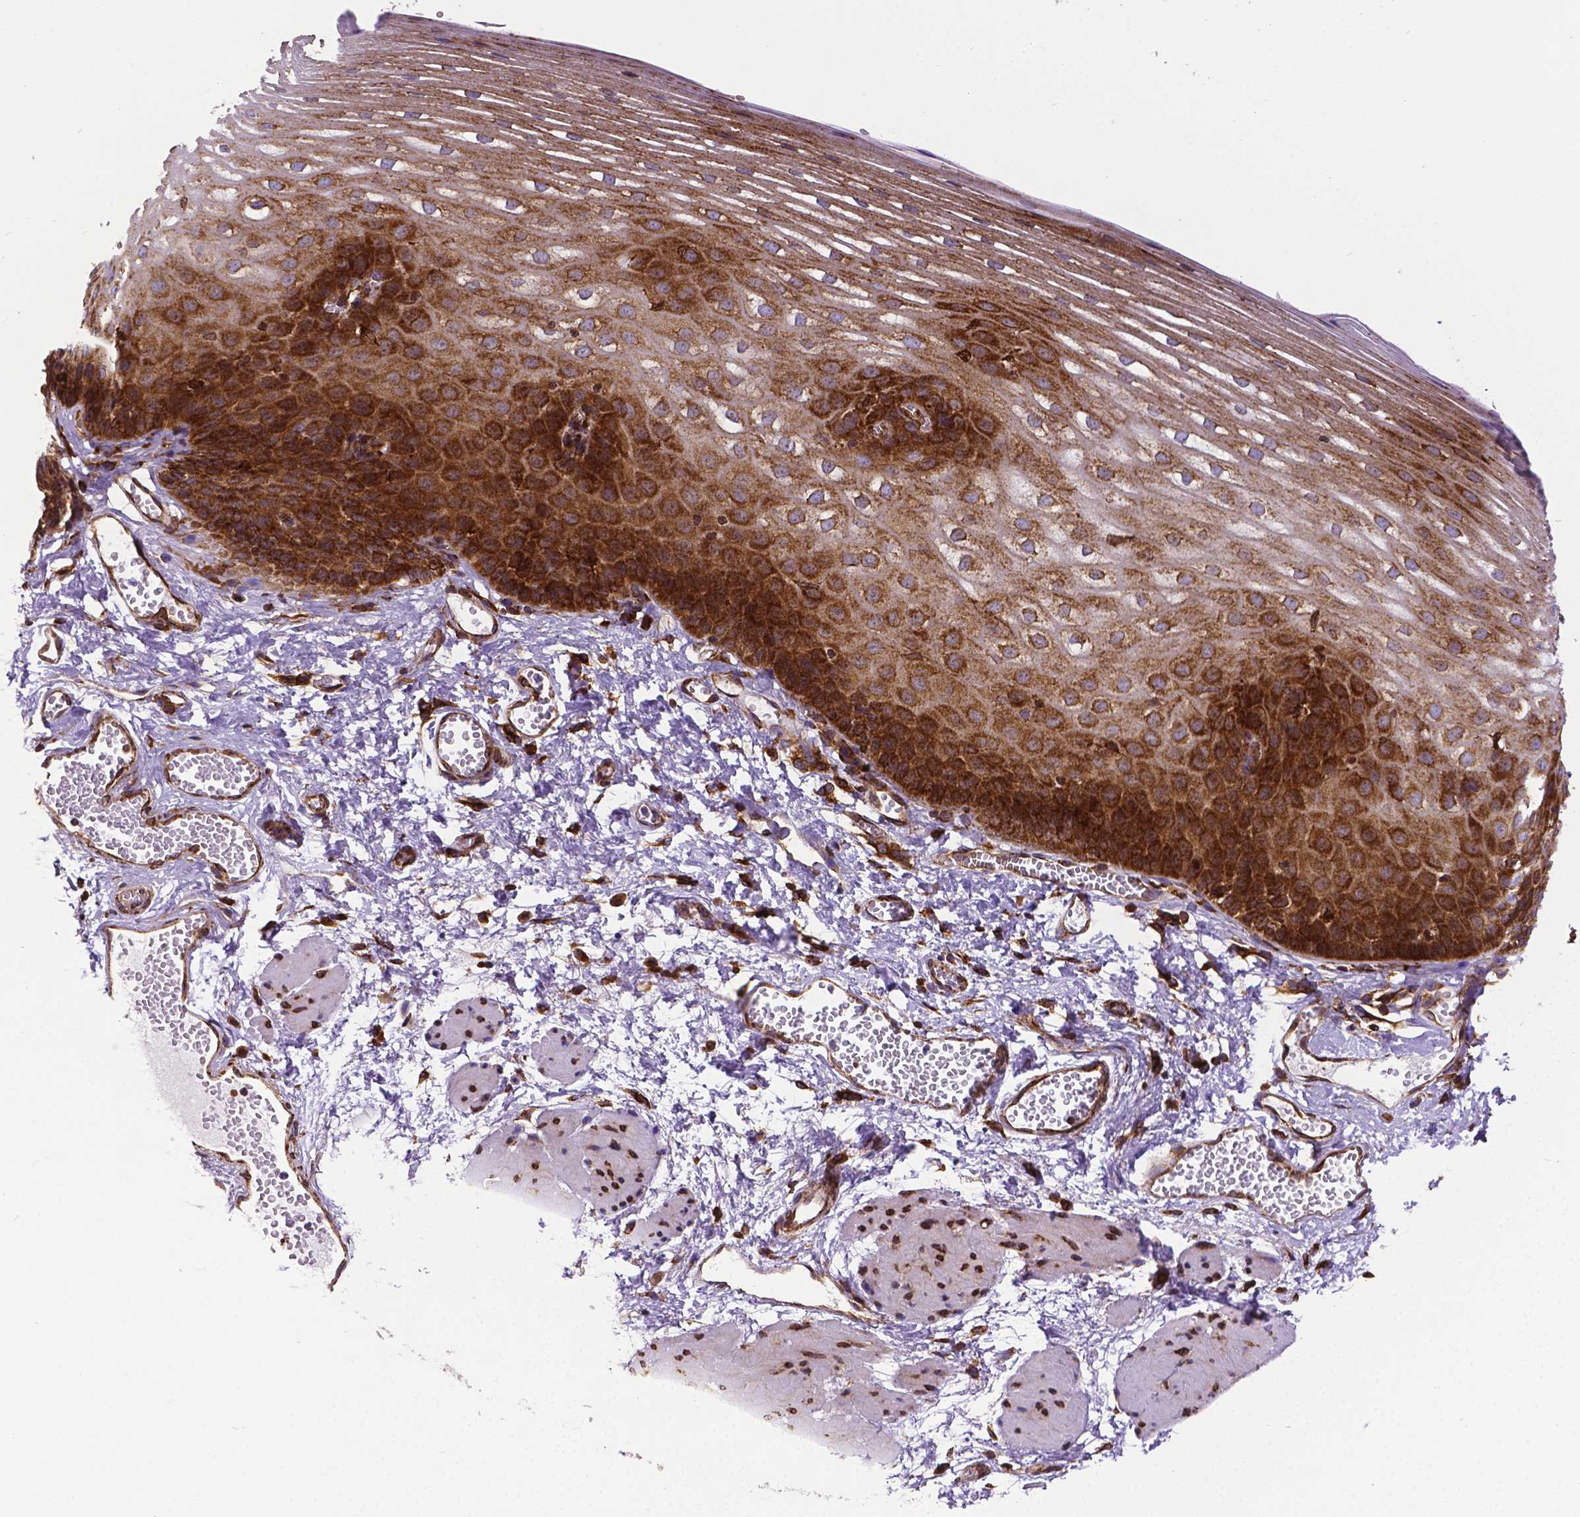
{"staining": {"intensity": "strong", "quantity": ">75%", "location": "nuclear"}, "tissue": "esophagus", "cell_type": "Squamous epithelial cells", "image_type": "normal", "snomed": [{"axis": "morphology", "description": "Normal tissue, NOS"}, {"axis": "topography", "description": "Esophagus"}], "caption": "Esophagus stained for a protein shows strong nuclear positivity in squamous epithelial cells. The protein of interest is shown in brown color, while the nuclei are stained blue.", "gene": "MTDH", "patient": {"sex": "male", "age": 62}}